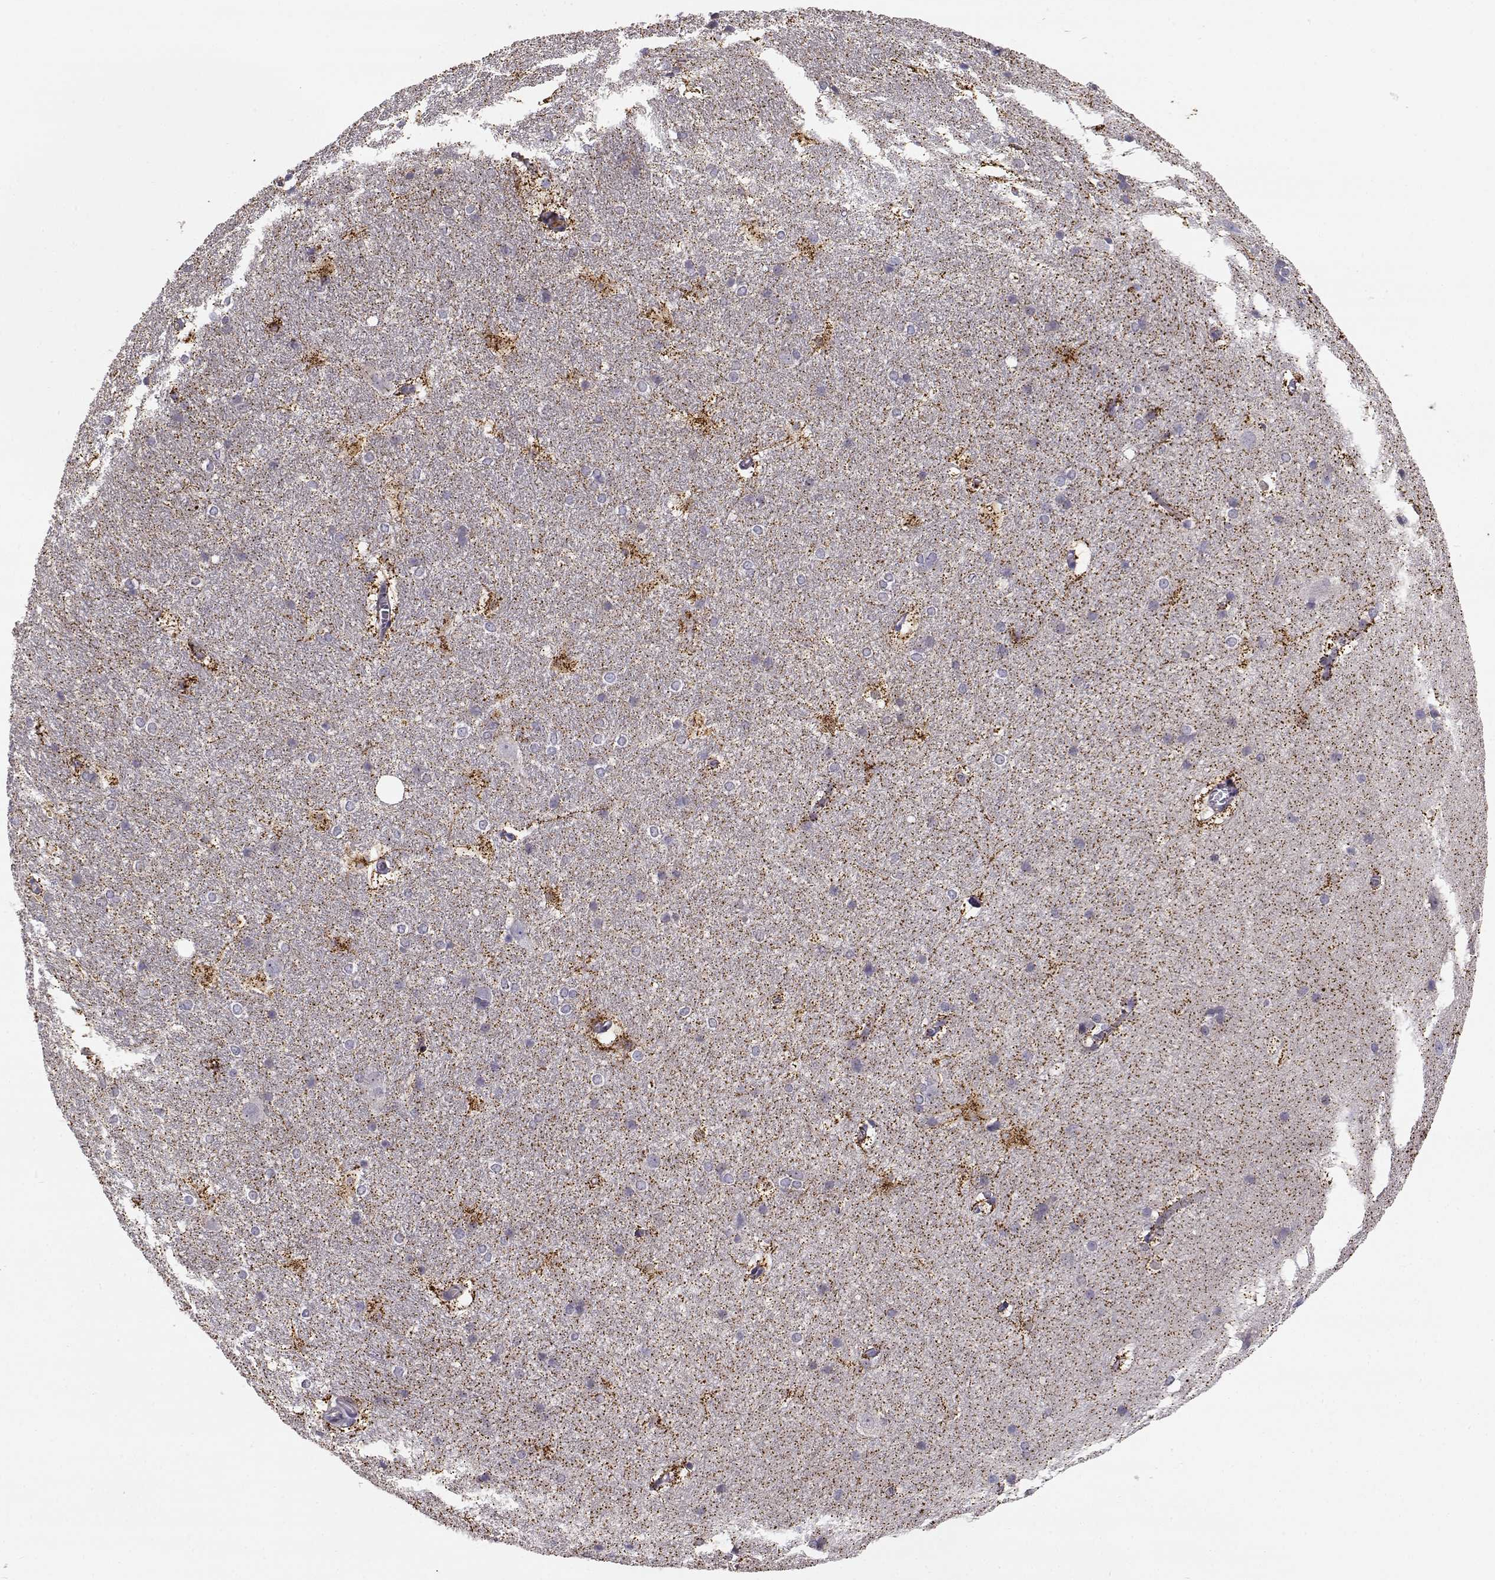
{"staining": {"intensity": "strong", "quantity": "<25%", "location": "cytoplasmic/membranous"}, "tissue": "hippocampus", "cell_type": "Glial cells", "image_type": "normal", "snomed": [{"axis": "morphology", "description": "Normal tissue, NOS"}, {"axis": "topography", "description": "Cerebral cortex"}, {"axis": "topography", "description": "Hippocampus"}], "caption": "Immunohistochemical staining of unremarkable hippocampus displays strong cytoplasmic/membranous protein staining in about <25% of glial cells. The protein is shown in brown color, while the nuclei are stained blue.", "gene": "KCNMB4", "patient": {"sex": "female", "age": 19}}